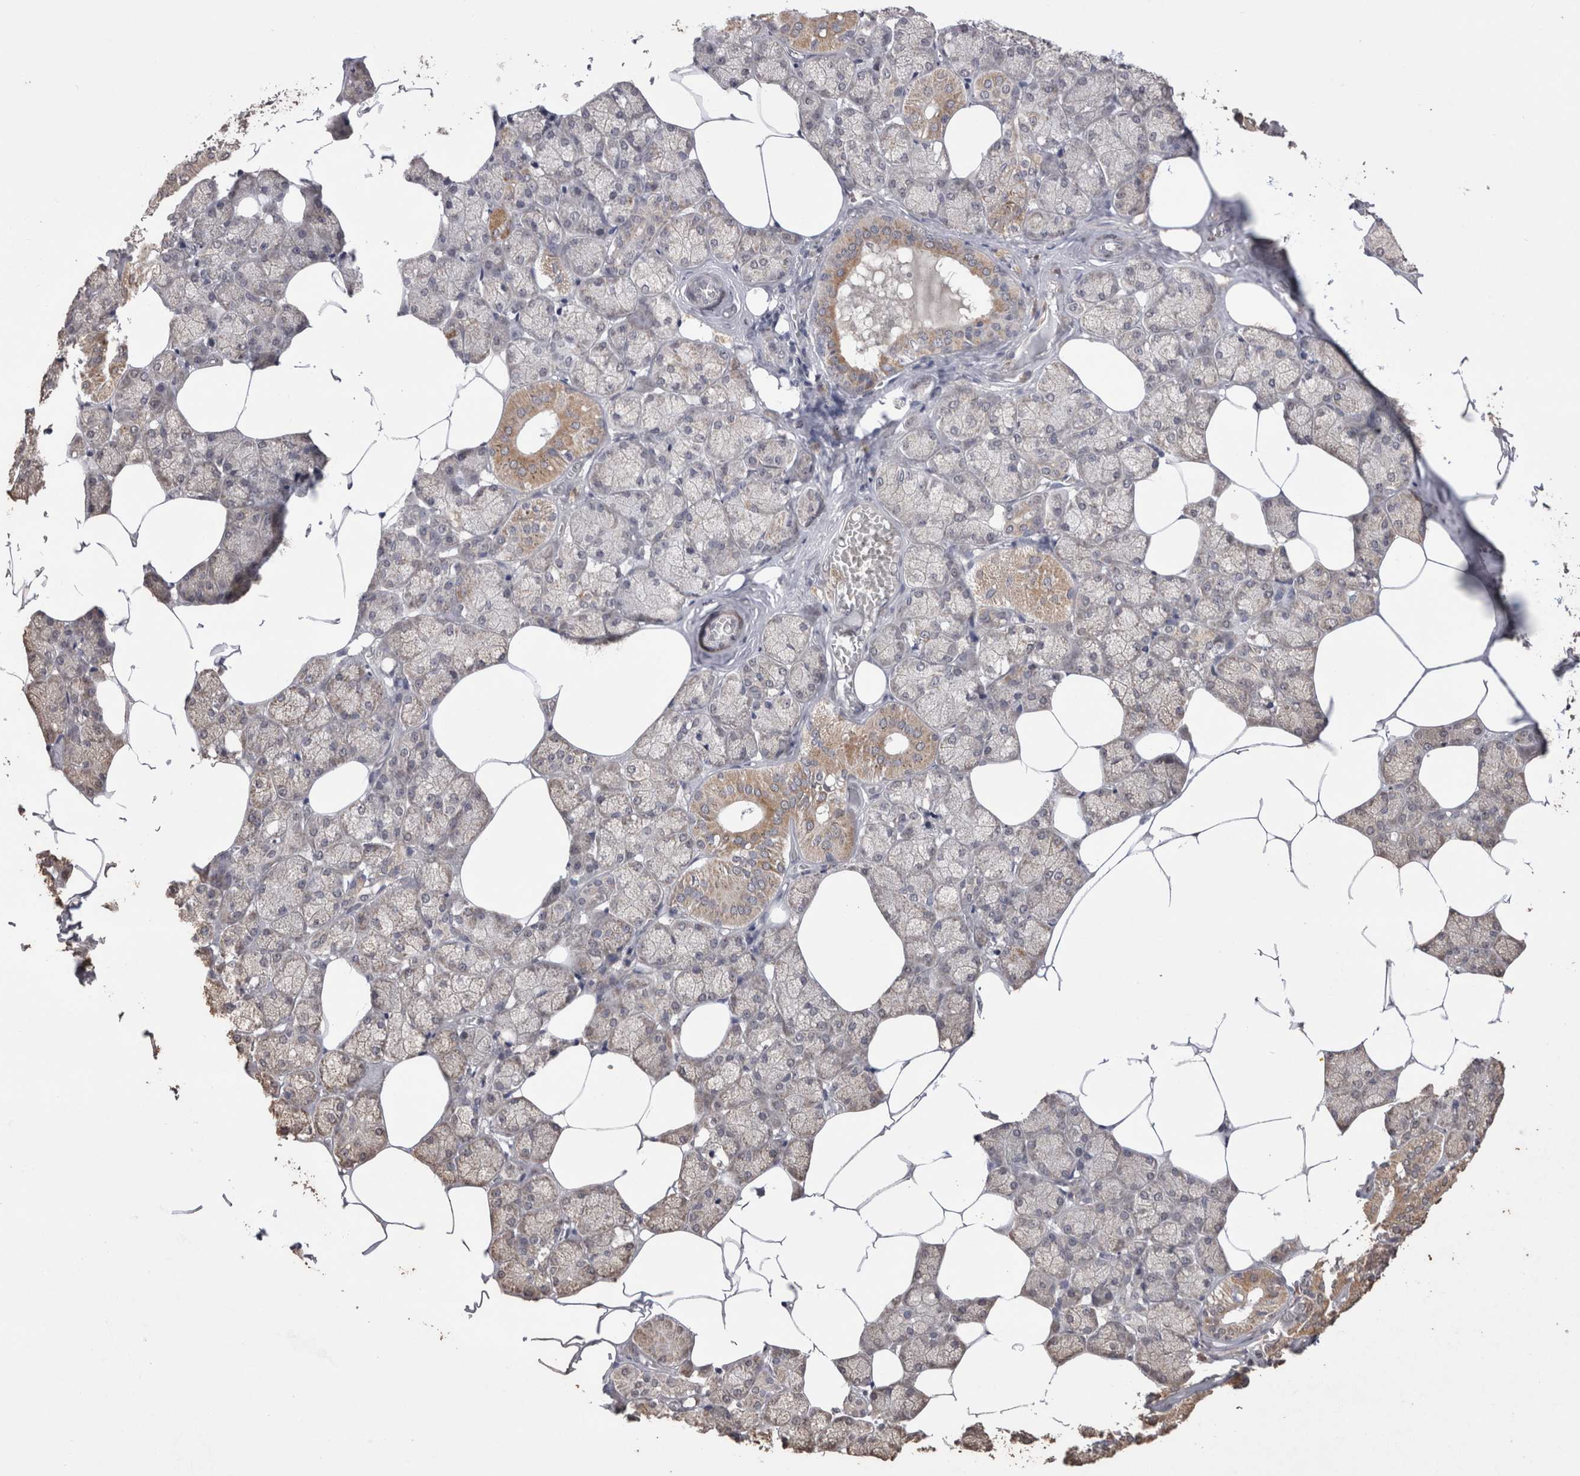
{"staining": {"intensity": "weak", "quantity": "25%-75%", "location": "cytoplasmic/membranous"}, "tissue": "salivary gland", "cell_type": "Glandular cells", "image_type": "normal", "snomed": [{"axis": "morphology", "description": "Normal tissue, NOS"}, {"axis": "topography", "description": "Salivary gland"}], "caption": "Immunohistochemical staining of normal human salivary gland shows weak cytoplasmic/membranous protein staining in about 25%-75% of glandular cells. (brown staining indicates protein expression, while blue staining denotes nuclei).", "gene": "GRK5", "patient": {"sex": "male", "age": 62}}